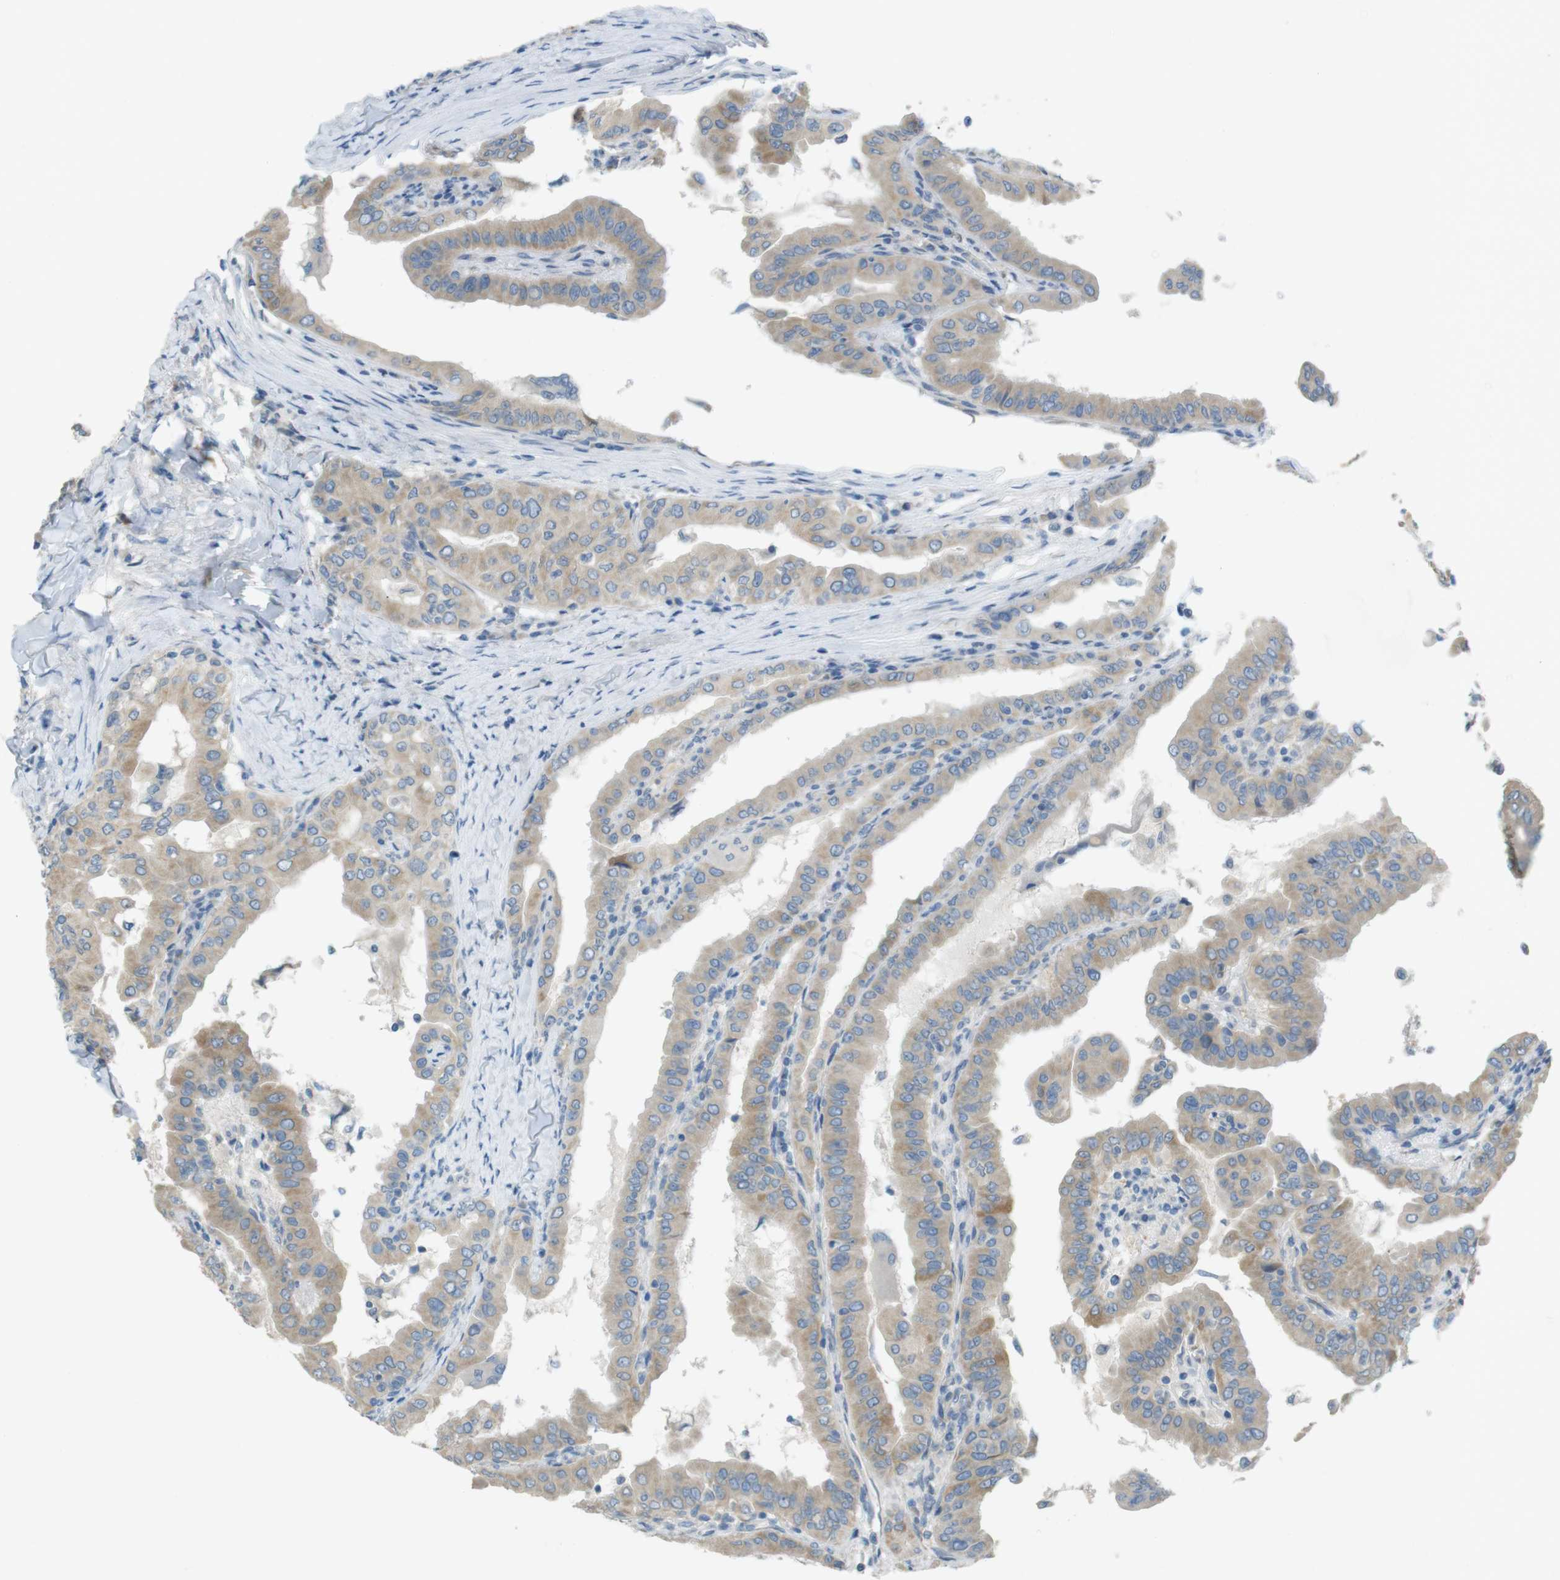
{"staining": {"intensity": "moderate", "quantity": ">75%", "location": "cytoplasmic/membranous"}, "tissue": "thyroid cancer", "cell_type": "Tumor cells", "image_type": "cancer", "snomed": [{"axis": "morphology", "description": "Papillary adenocarcinoma, NOS"}, {"axis": "topography", "description": "Thyroid gland"}], "caption": "Human thyroid papillary adenocarcinoma stained with a protein marker shows moderate staining in tumor cells.", "gene": "TMEM41B", "patient": {"sex": "male", "age": 33}}